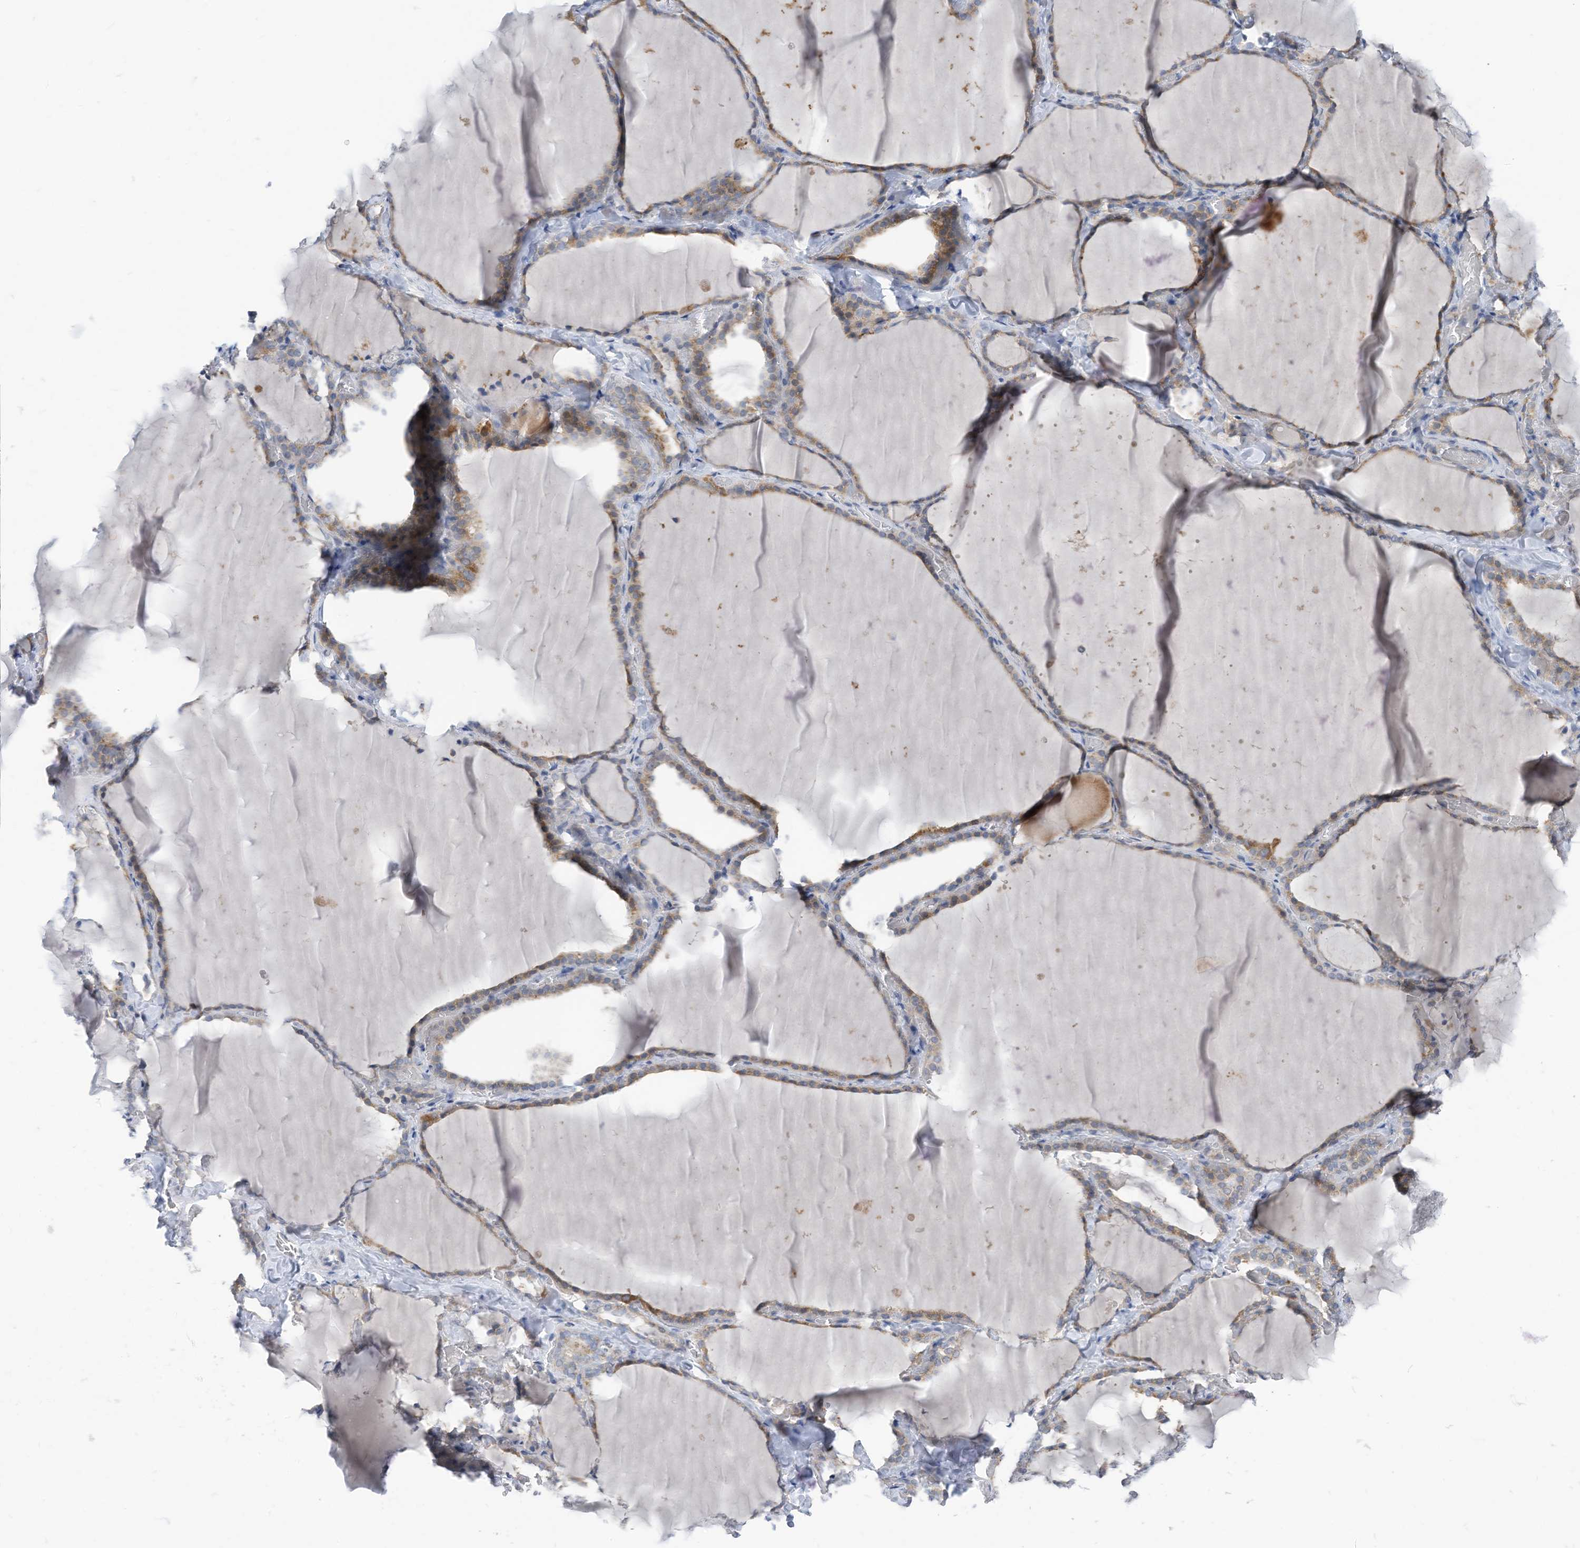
{"staining": {"intensity": "moderate", "quantity": "<25%", "location": "cytoplasmic/membranous"}, "tissue": "thyroid gland", "cell_type": "Glandular cells", "image_type": "normal", "snomed": [{"axis": "morphology", "description": "Normal tissue, NOS"}, {"axis": "topography", "description": "Thyroid gland"}], "caption": "Protein staining of normal thyroid gland reveals moderate cytoplasmic/membranous positivity in approximately <25% of glandular cells.", "gene": "LDAH", "patient": {"sex": "female", "age": 22}}